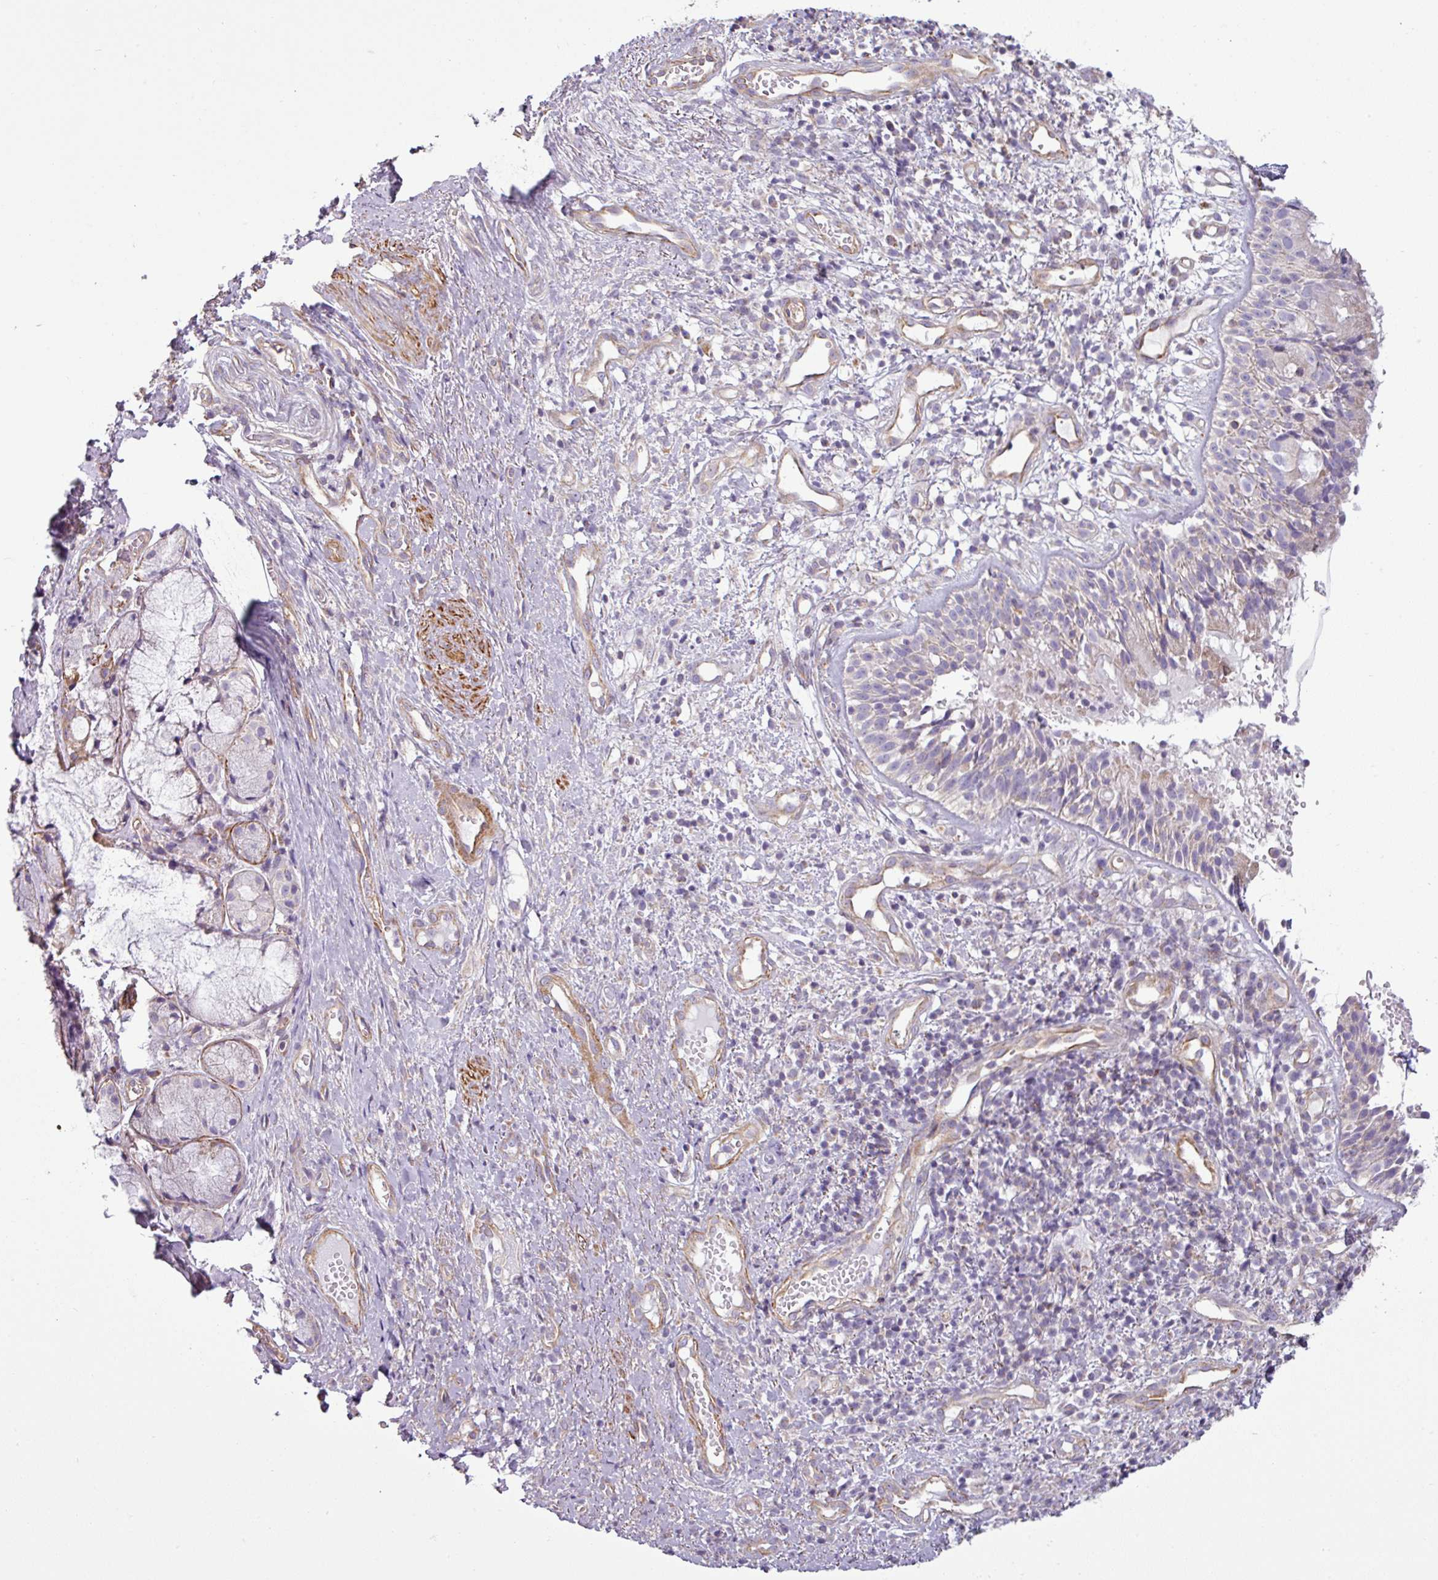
{"staining": {"intensity": "negative", "quantity": "none", "location": "none"}, "tissue": "nasopharynx", "cell_type": "Respiratory epithelial cells", "image_type": "normal", "snomed": [{"axis": "morphology", "description": "Normal tissue, NOS"}, {"axis": "topography", "description": "Cartilage tissue"}, {"axis": "topography", "description": "Nasopharynx"}, {"axis": "topography", "description": "Thyroid gland"}], "caption": "Protein analysis of unremarkable nasopharynx demonstrates no significant expression in respiratory epithelial cells. Brightfield microscopy of IHC stained with DAB (brown) and hematoxylin (blue), captured at high magnification.", "gene": "BTN2A2", "patient": {"sex": "male", "age": 63}}